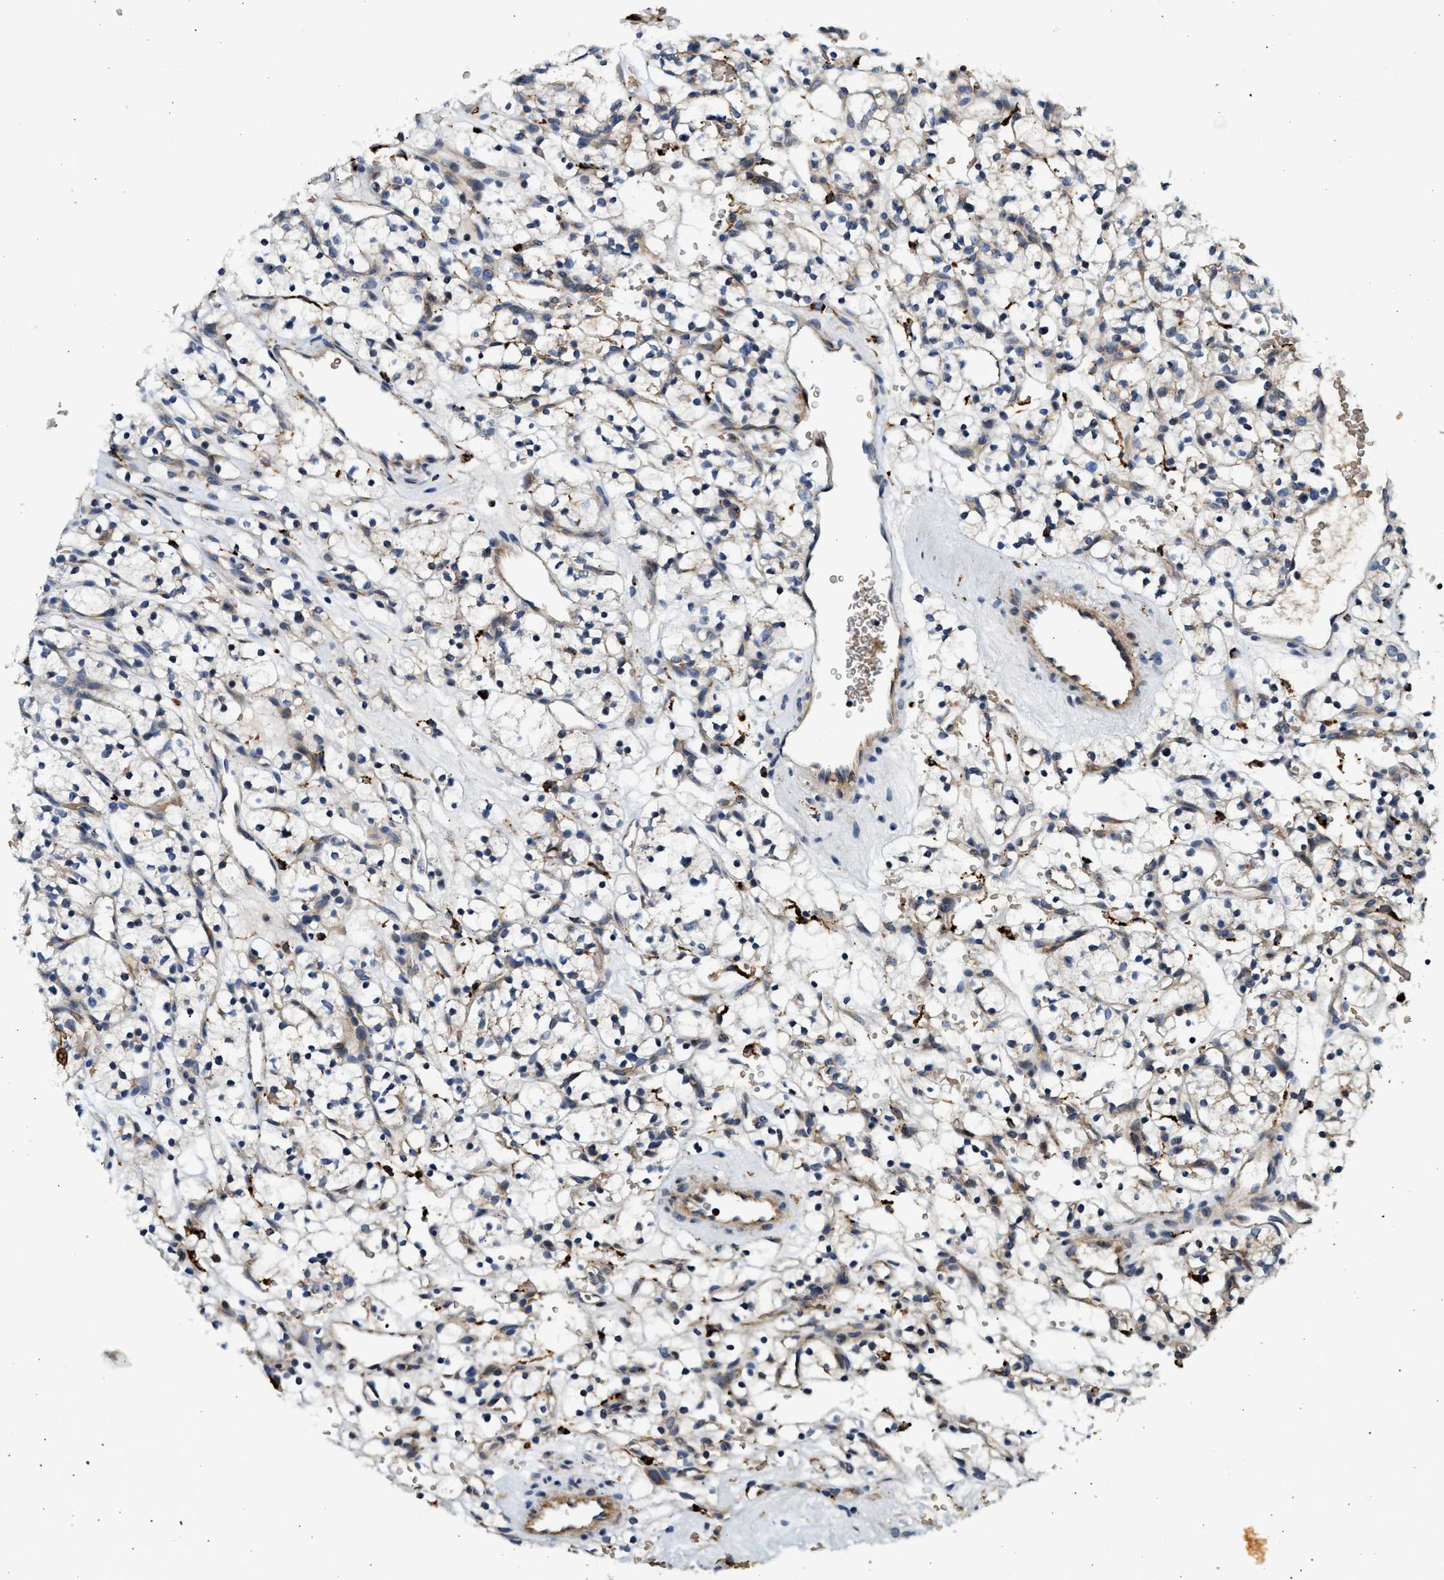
{"staining": {"intensity": "negative", "quantity": "none", "location": "none"}, "tissue": "renal cancer", "cell_type": "Tumor cells", "image_type": "cancer", "snomed": [{"axis": "morphology", "description": "Adenocarcinoma, NOS"}, {"axis": "topography", "description": "Kidney"}], "caption": "Tumor cells show no significant expression in adenocarcinoma (renal). (Brightfield microscopy of DAB (3,3'-diaminobenzidine) immunohistochemistry at high magnification).", "gene": "PLD3", "patient": {"sex": "female", "age": 57}}